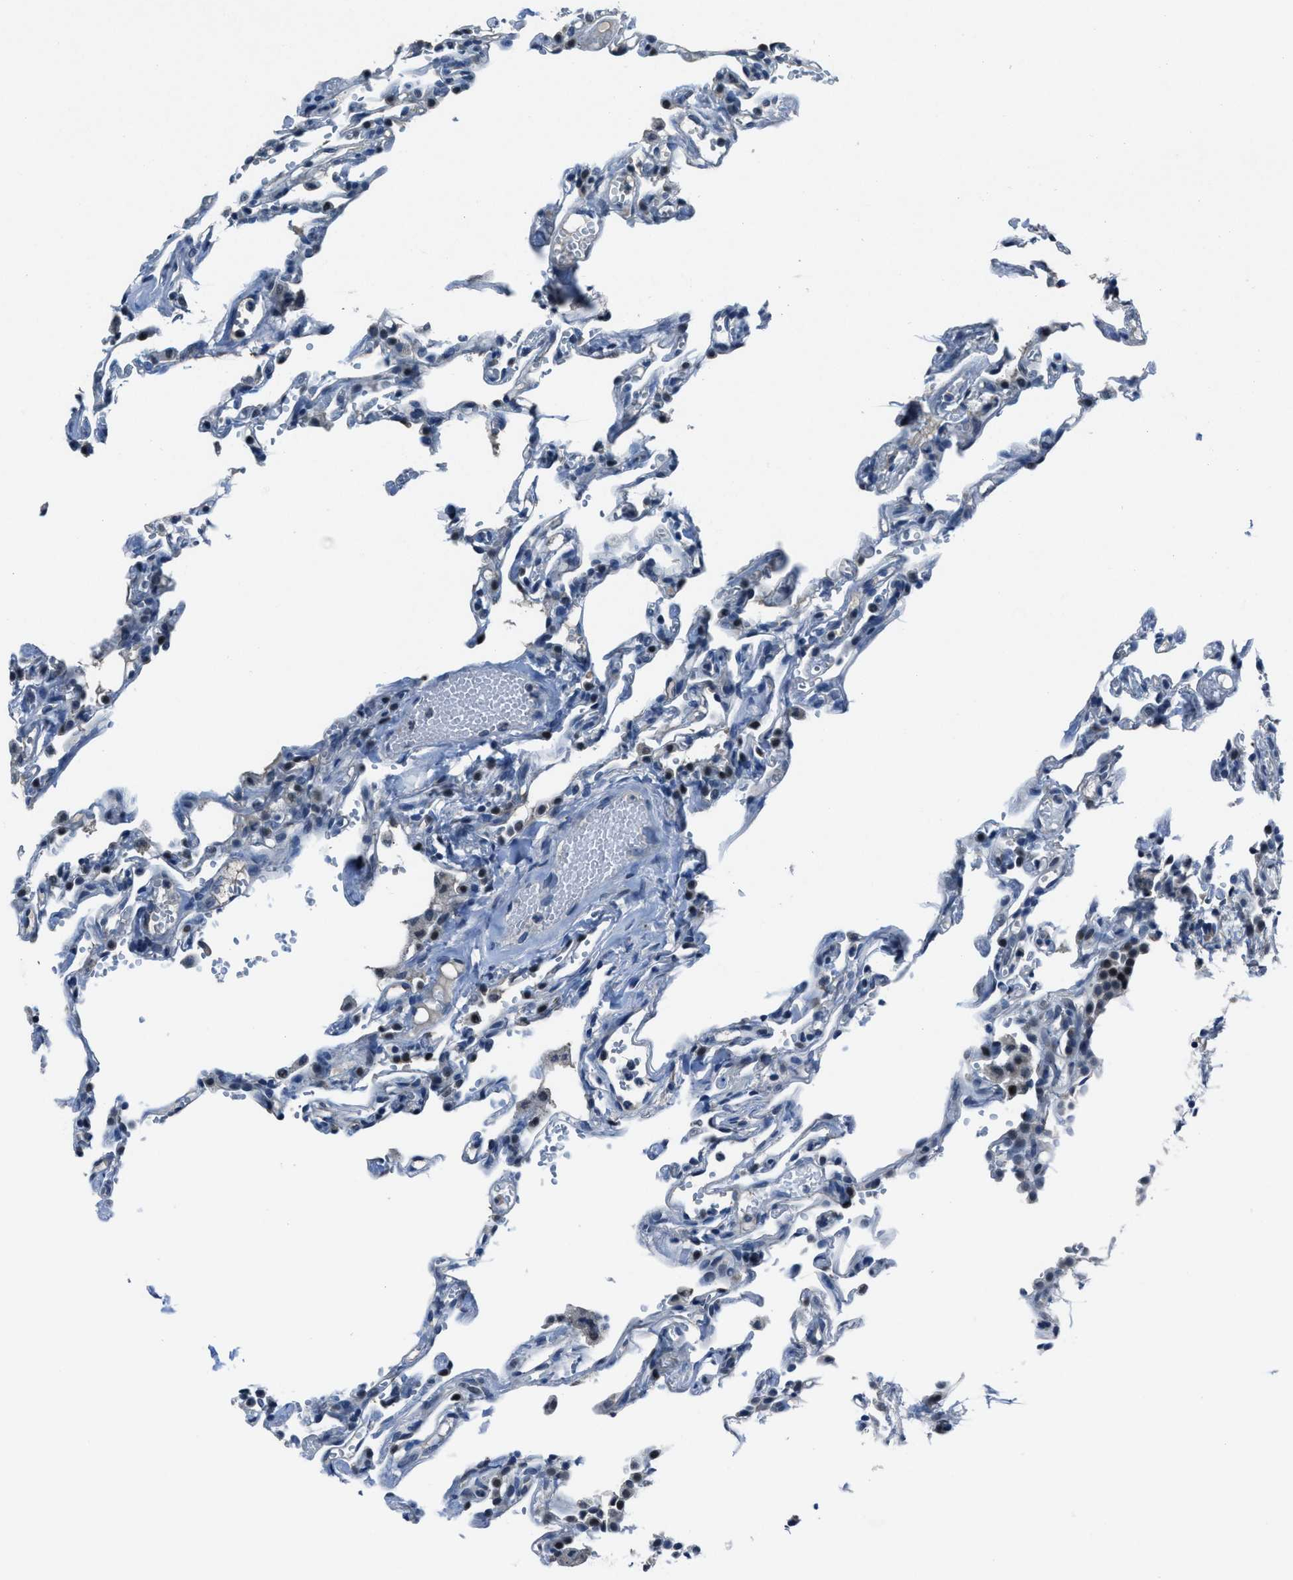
{"staining": {"intensity": "negative", "quantity": "none", "location": "none"}, "tissue": "lung", "cell_type": "Alveolar cells", "image_type": "normal", "snomed": [{"axis": "morphology", "description": "Normal tissue, NOS"}, {"axis": "topography", "description": "Lung"}], "caption": "This is a image of immunohistochemistry staining of unremarkable lung, which shows no staining in alveolar cells. (DAB immunohistochemistry visualized using brightfield microscopy, high magnification).", "gene": "DUSP19", "patient": {"sex": "male", "age": 21}}